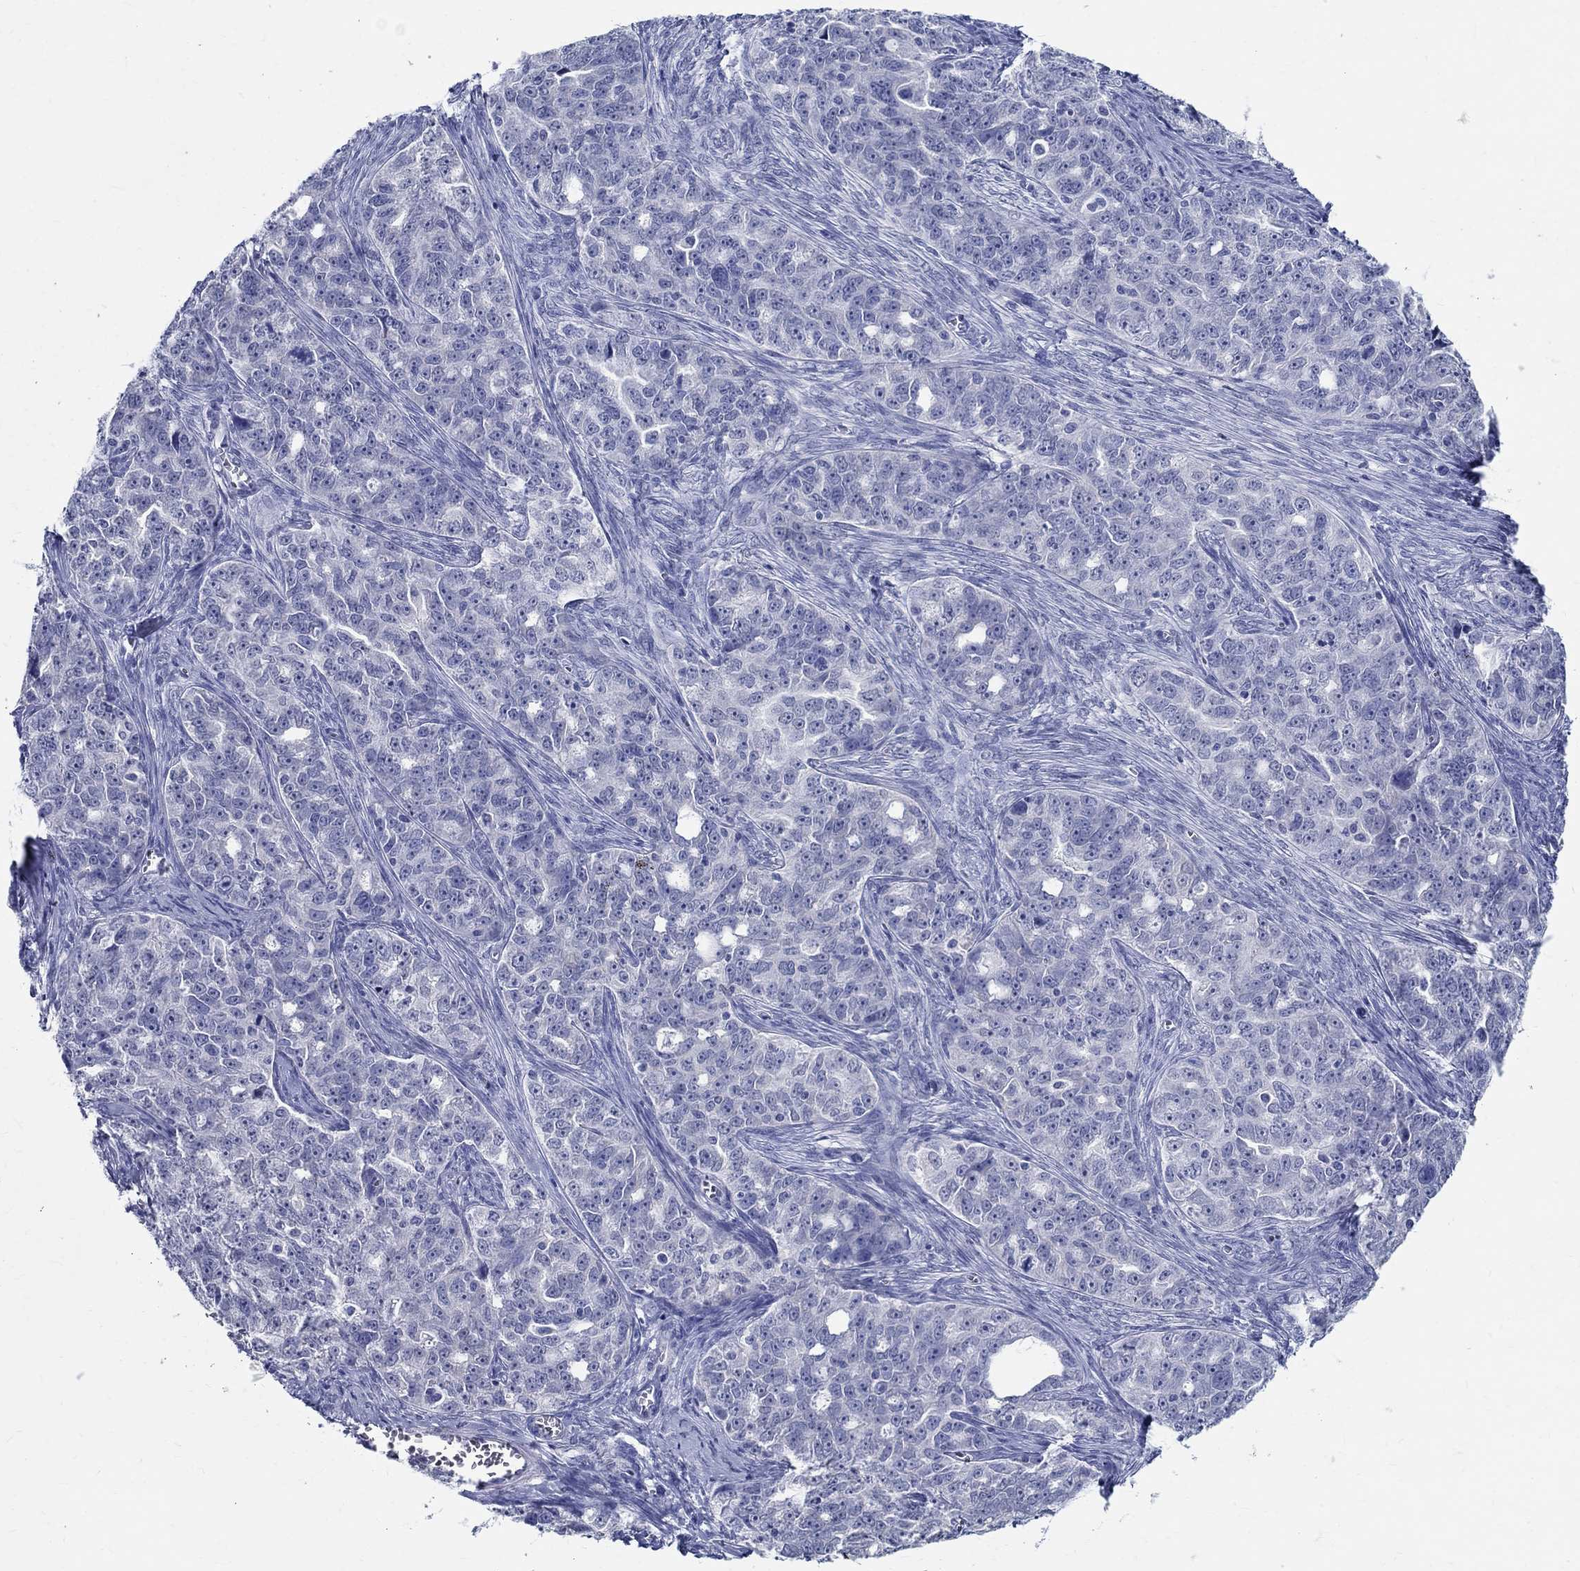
{"staining": {"intensity": "negative", "quantity": "none", "location": "none"}, "tissue": "ovarian cancer", "cell_type": "Tumor cells", "image_type": "cancer", "snomed": [{"axis": "morphology", "description": "Cystadenocarcinoma, serous, NOS"}, {"axis": "topography", "description": "Ovary"}], "caption": "IHC photomicrograph of neoplastic tissue: ovarian cancer (serous cystadenocarcinoma) stained with DAB demonstrates no significant protein expression in tumor cells.", "gene": "TSPAN16", "patient": {"sex": "female", "age": 51}}